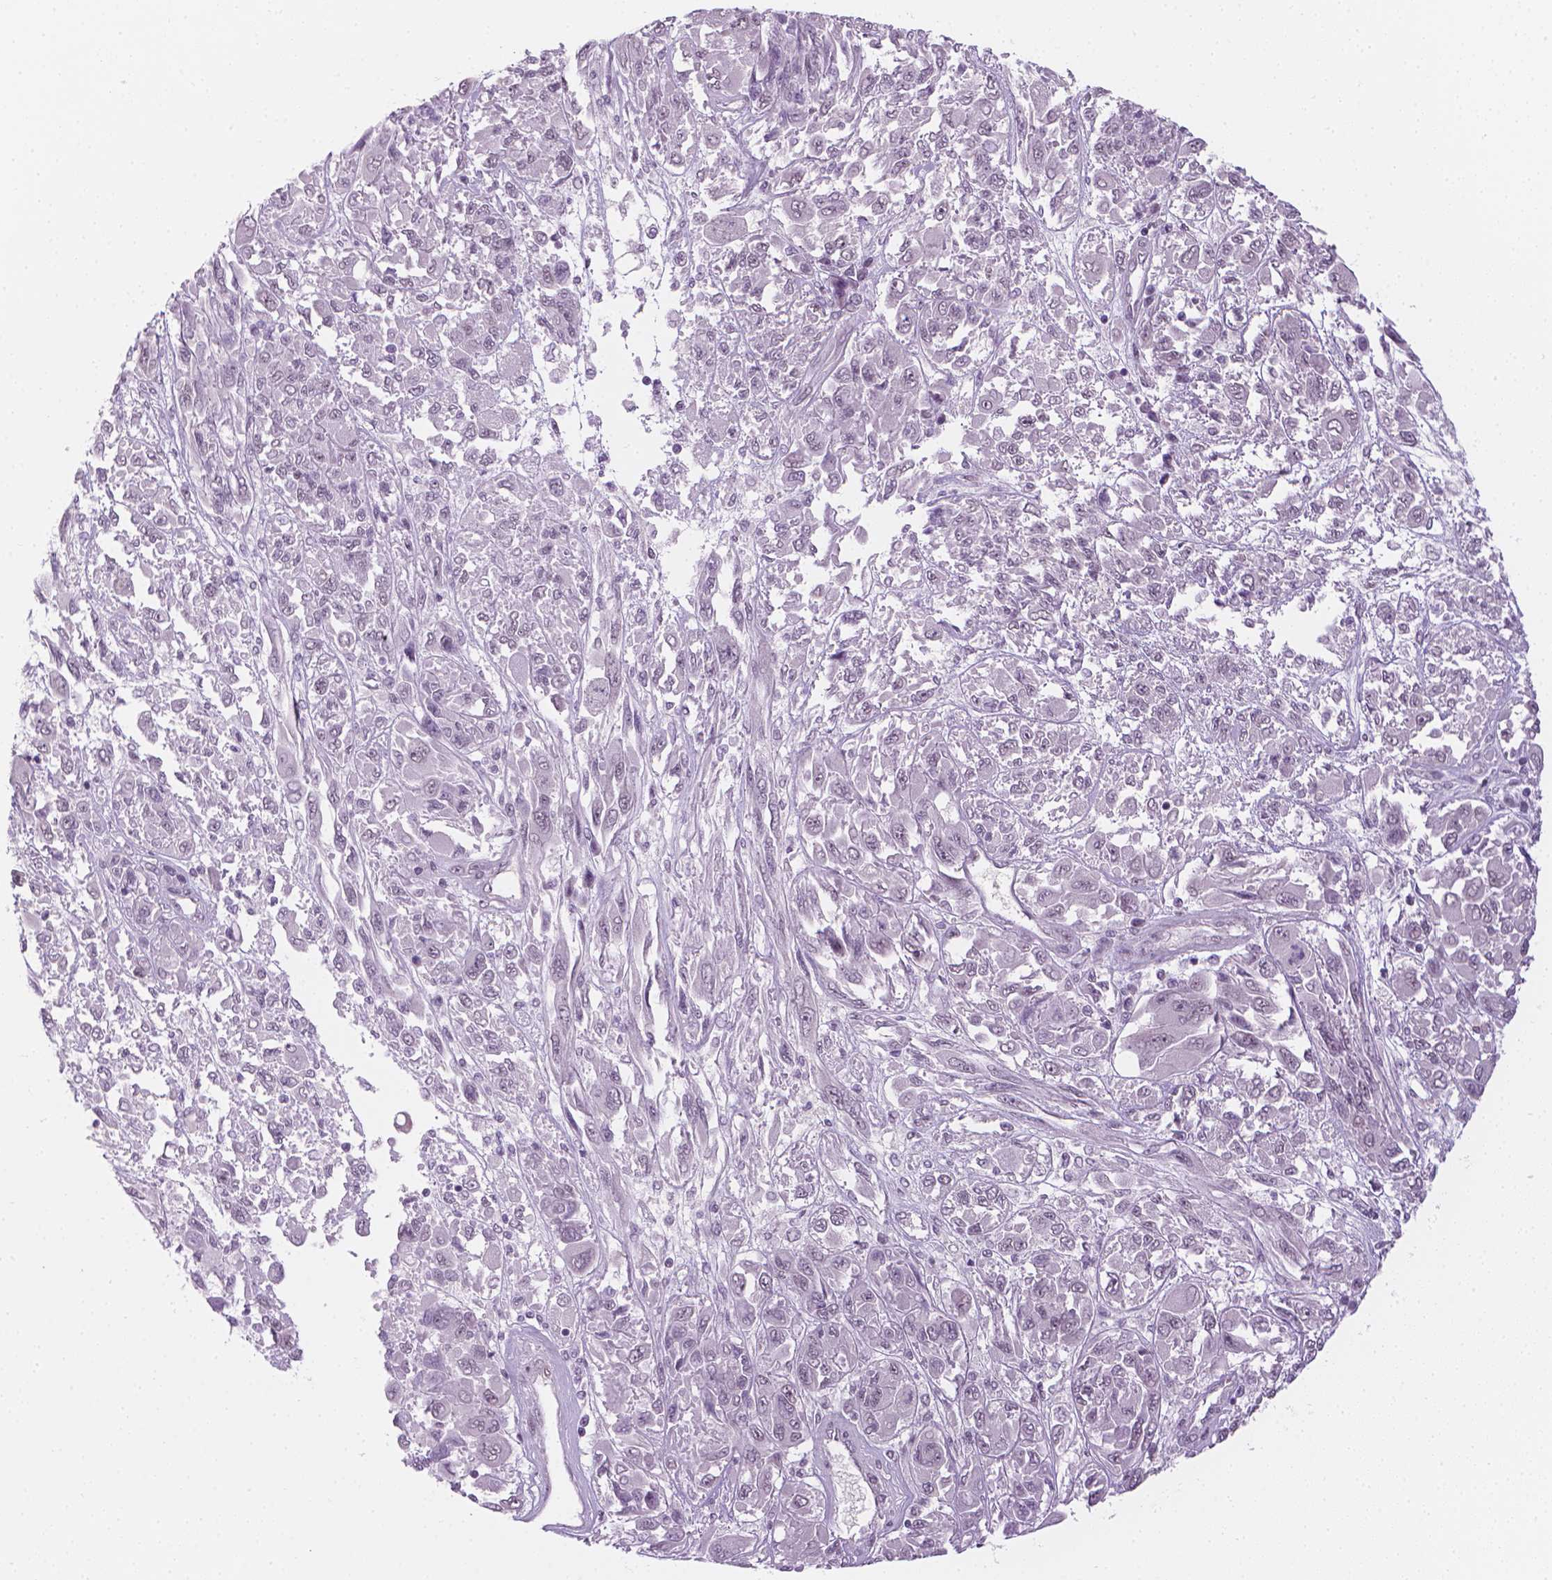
{"staining": {"intensity": "negative", "quantity": "none", "location": "none"}, "tissue": "melanoma", "cell_type": "Tumor cells", "image_type": "cancer", "snomed": [{"axis": "morphology", "description": "Malignant melanoma, NOS"}, {"axis": "topography", "description": "Skin"}], "caption": "DAB immunohistochemical staining of human malignant melanoma exhibits no significant expression in tumor cells.", "gene": "CDKN1C", "patient": {"sex": "female", "age": 91}}